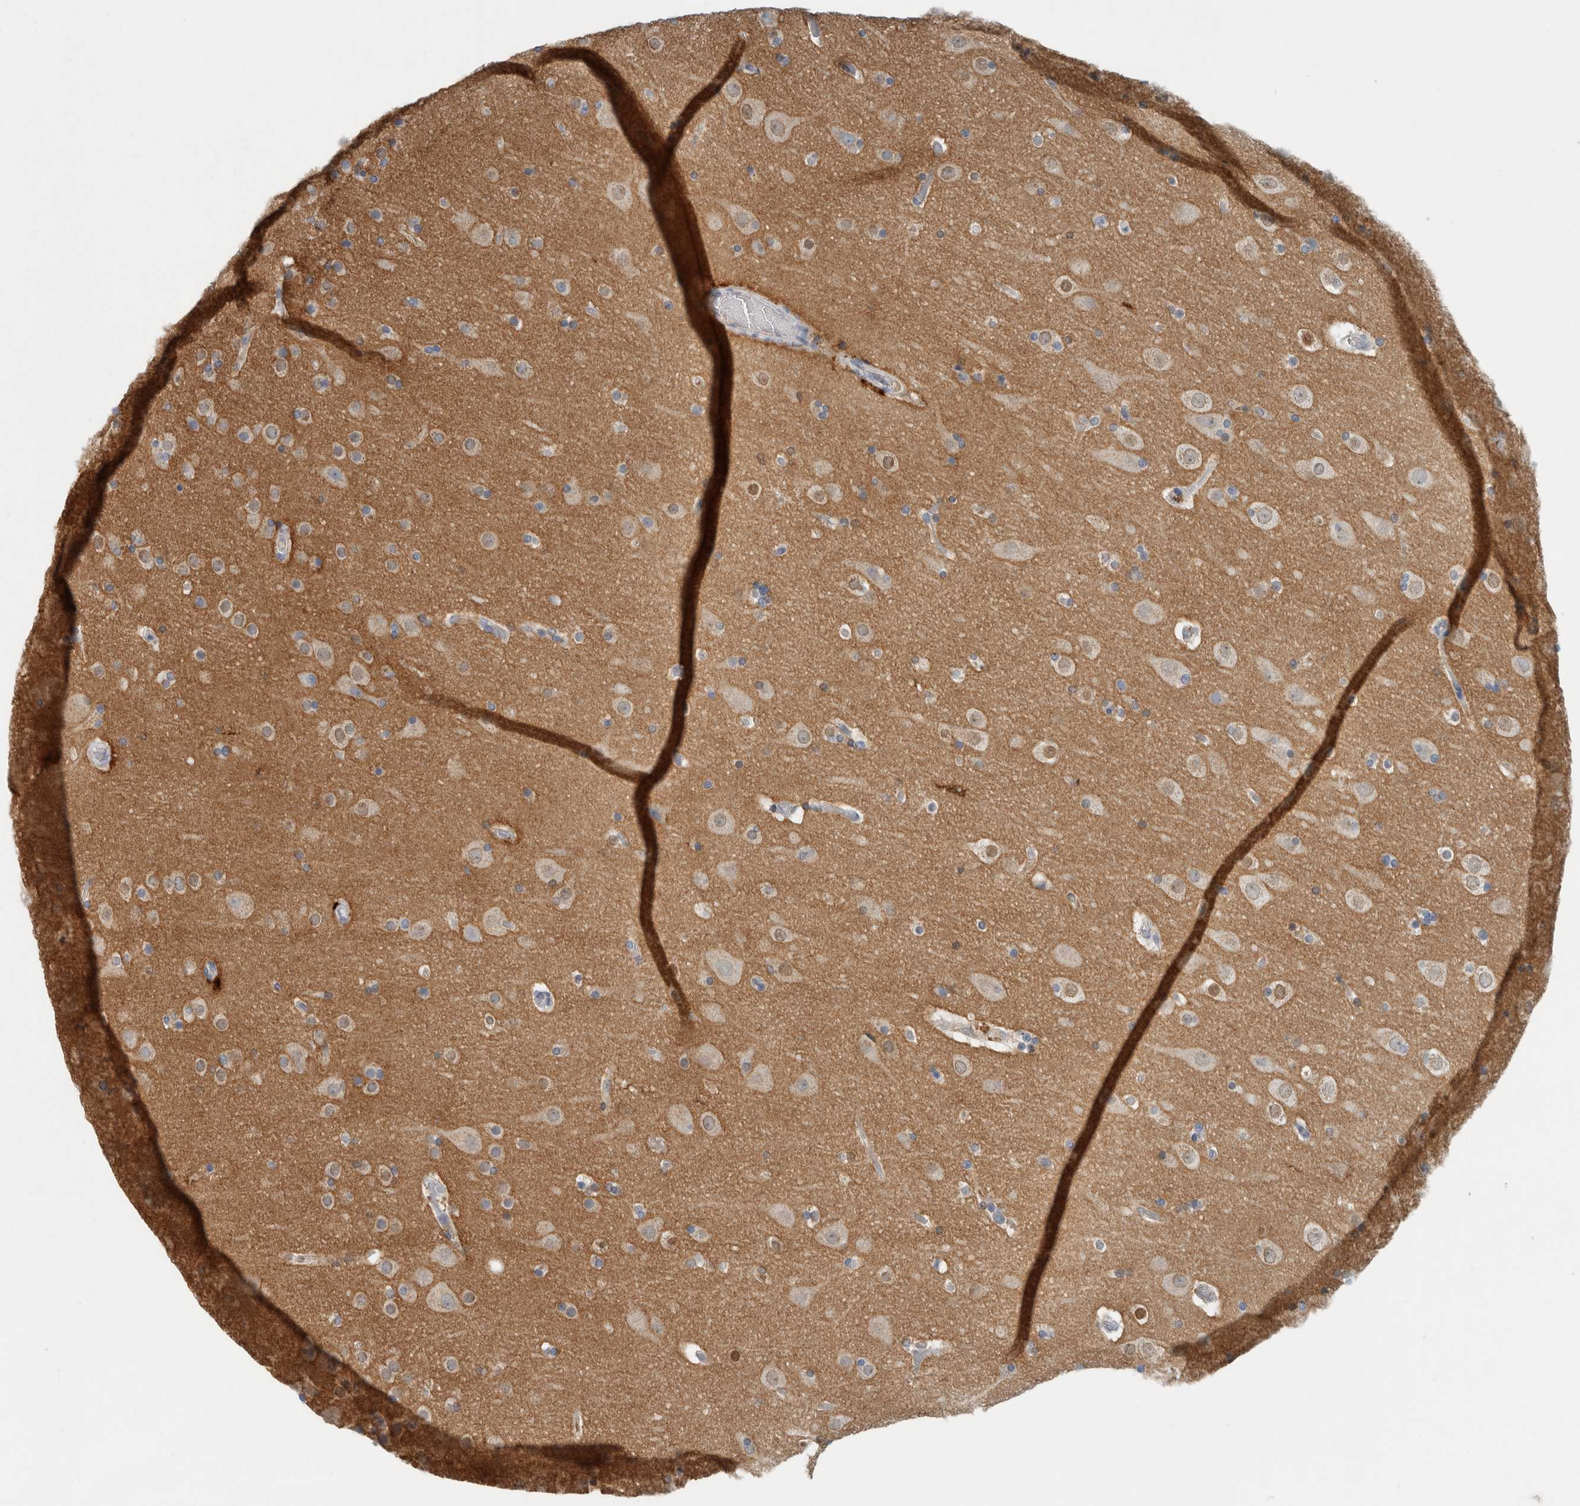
{"staining": {"intensity": "negative", "quantity": "none", "location": "none"}, "tissue": "cerebral cortex", "cell_type": "Endothelial cells", "image_type": "normal", "snomed": [{"axis": "morphology", "description": "Normal tissue, NOS"}, {"axis": "topography", "description": "Cerebral cortex"}], "caption": "Image shows no significant protein staining in endothelial cells of benign cerebral cortex.", "gene": "CHL1", "patient": {"sex": "male", "age": 57}}